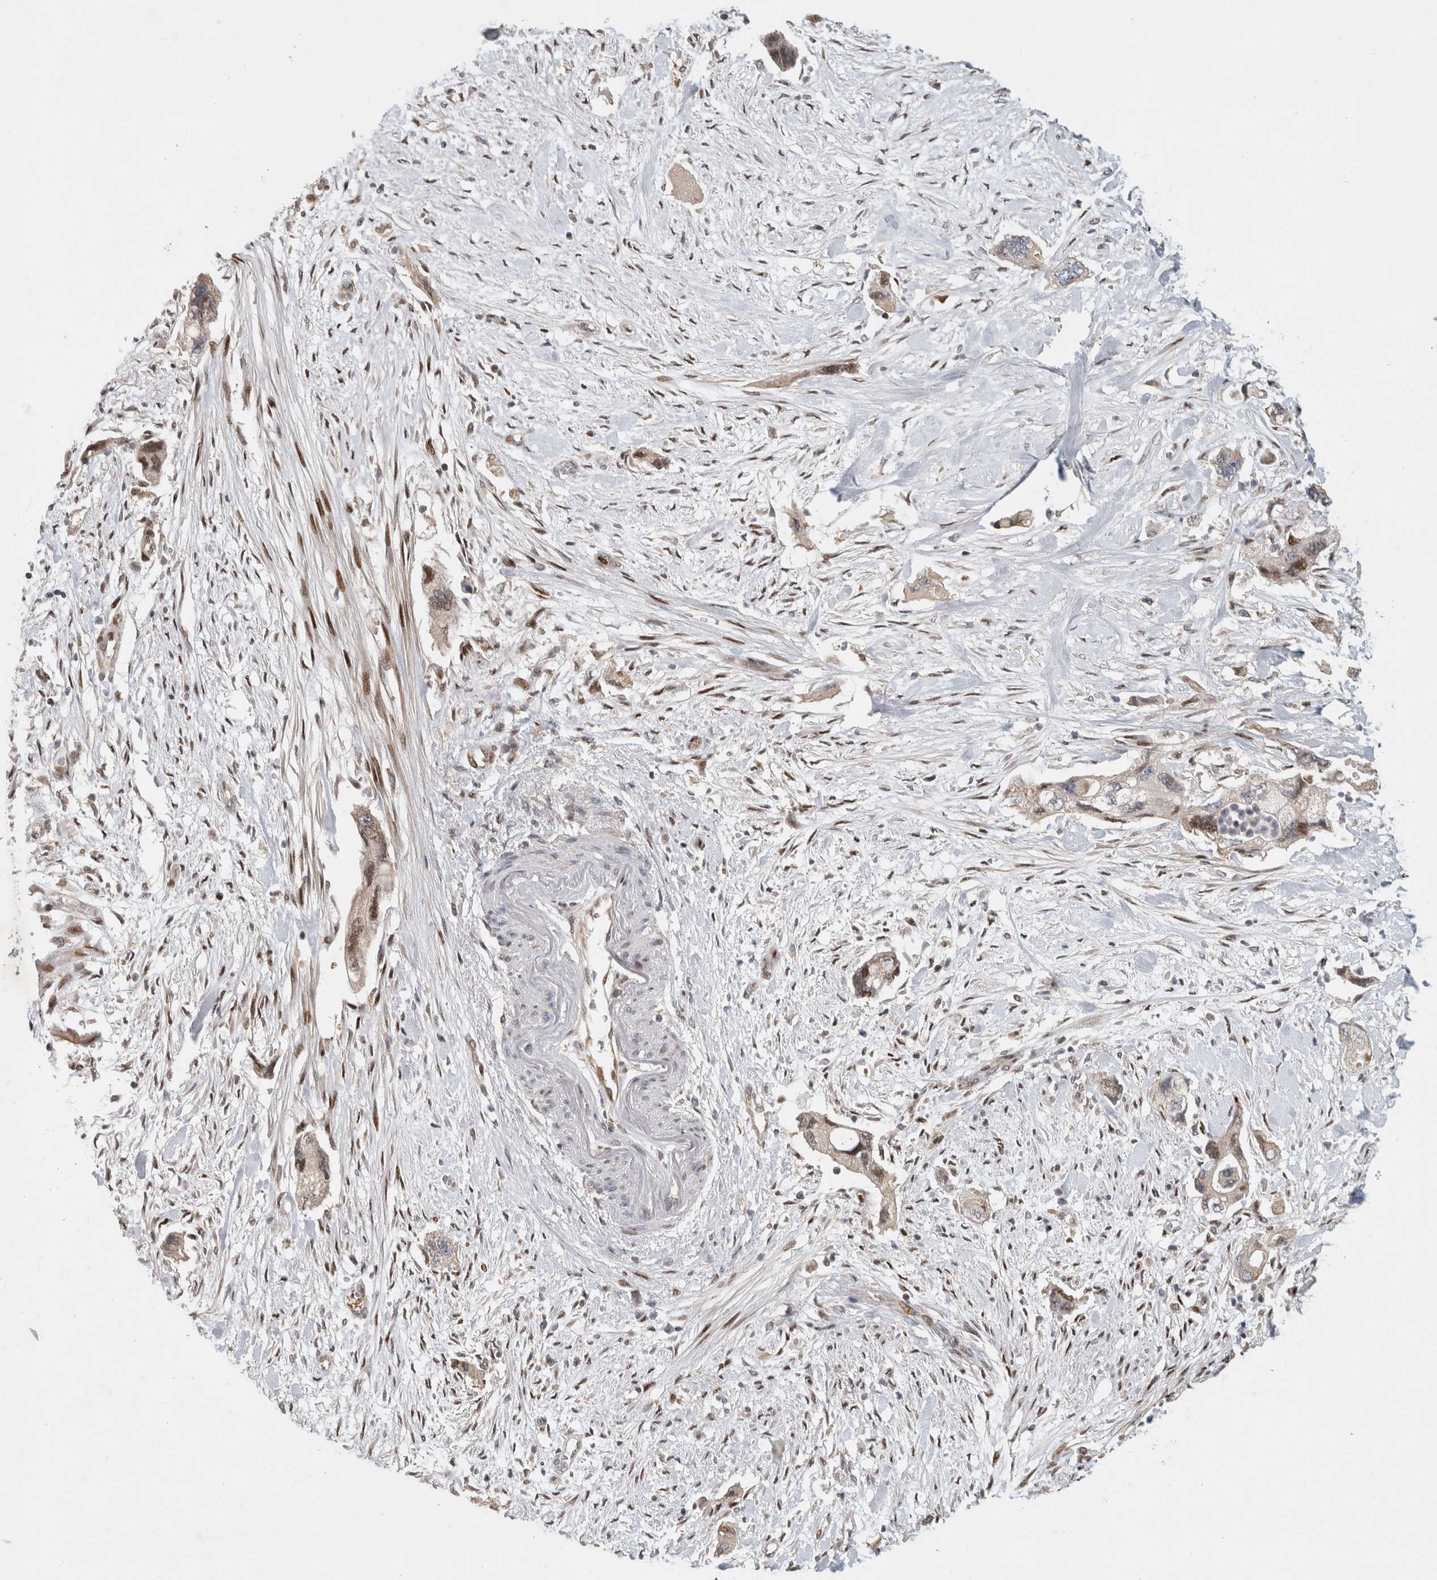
{"staining": {"intensity": "weak", "quantity": "<25%", "location": "nuclear"}, "tissue": "pancreatic cancer", "cell_type": "Tumor cells", "image_type": "cancer", "snomed": [{"axis": "morphology", "description": "Adenocarcinoma, NOS"}, {"axis": "topography", "description": "Pancreas"}], "caption": "IHC micrograph of neoplastic tissue: adenocarcinoma (pancreatic) stained with DAB displays no significant protein staining in tumor cells.", "gene": "C8orf58", "patient": {"sex": "female", "age": 73}}